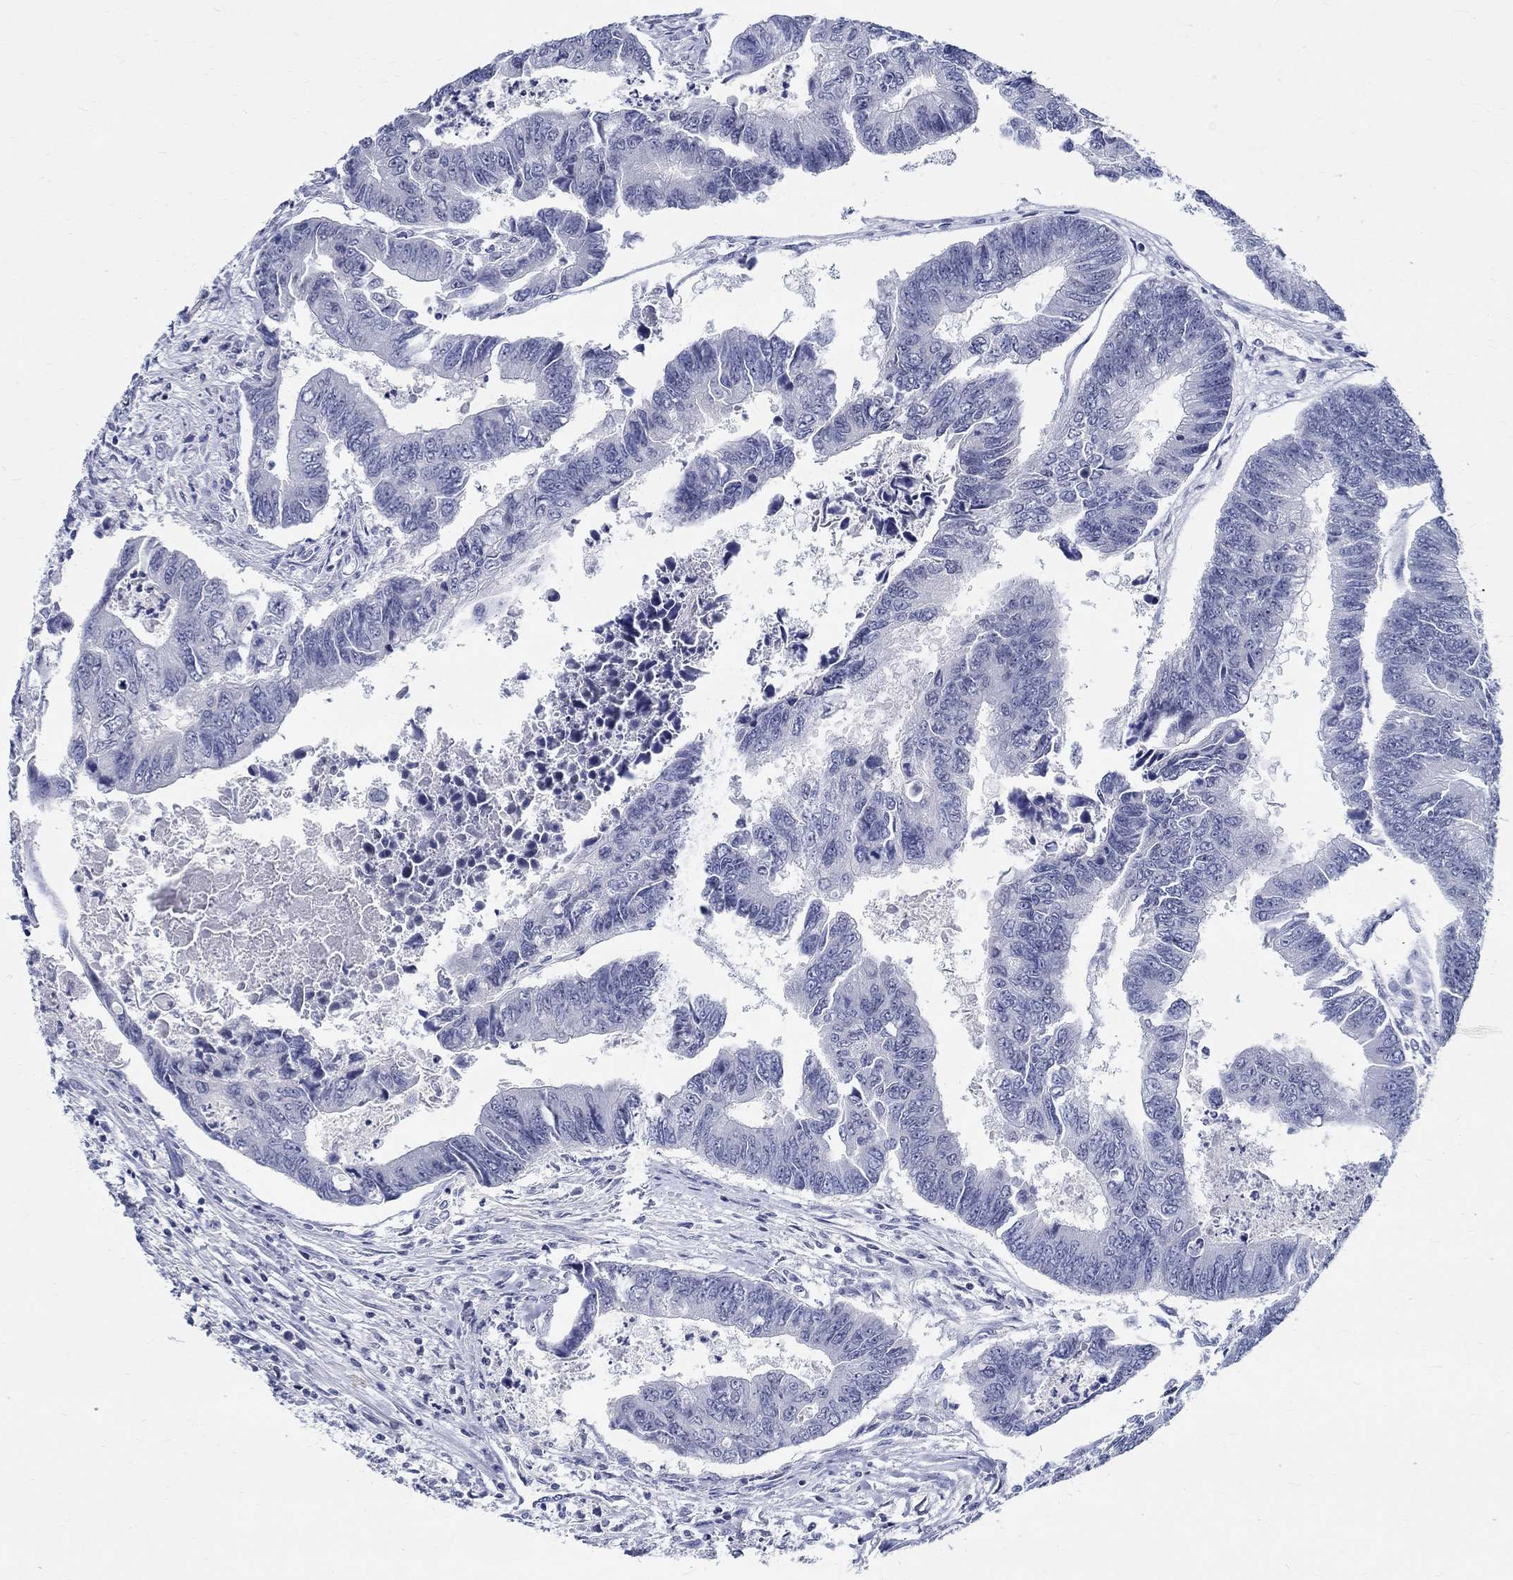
{"staining": {"intensity": "negative", "quantity": "none", "location": "none"}, "tissue": "colorectal cancer", "cell_type": "Tumor cells", "image_type": "cancer", "snomed": [{"axis": "morphology", "description": "Adenocarcinoma, NOS"}, {"axis": "topography", "description": "Colon"}], "caption": "There is no significant expression in tumor cells of colorectal cancer.", "gene": "CETN1", "patient": {"sex": "female", "age": 65}}